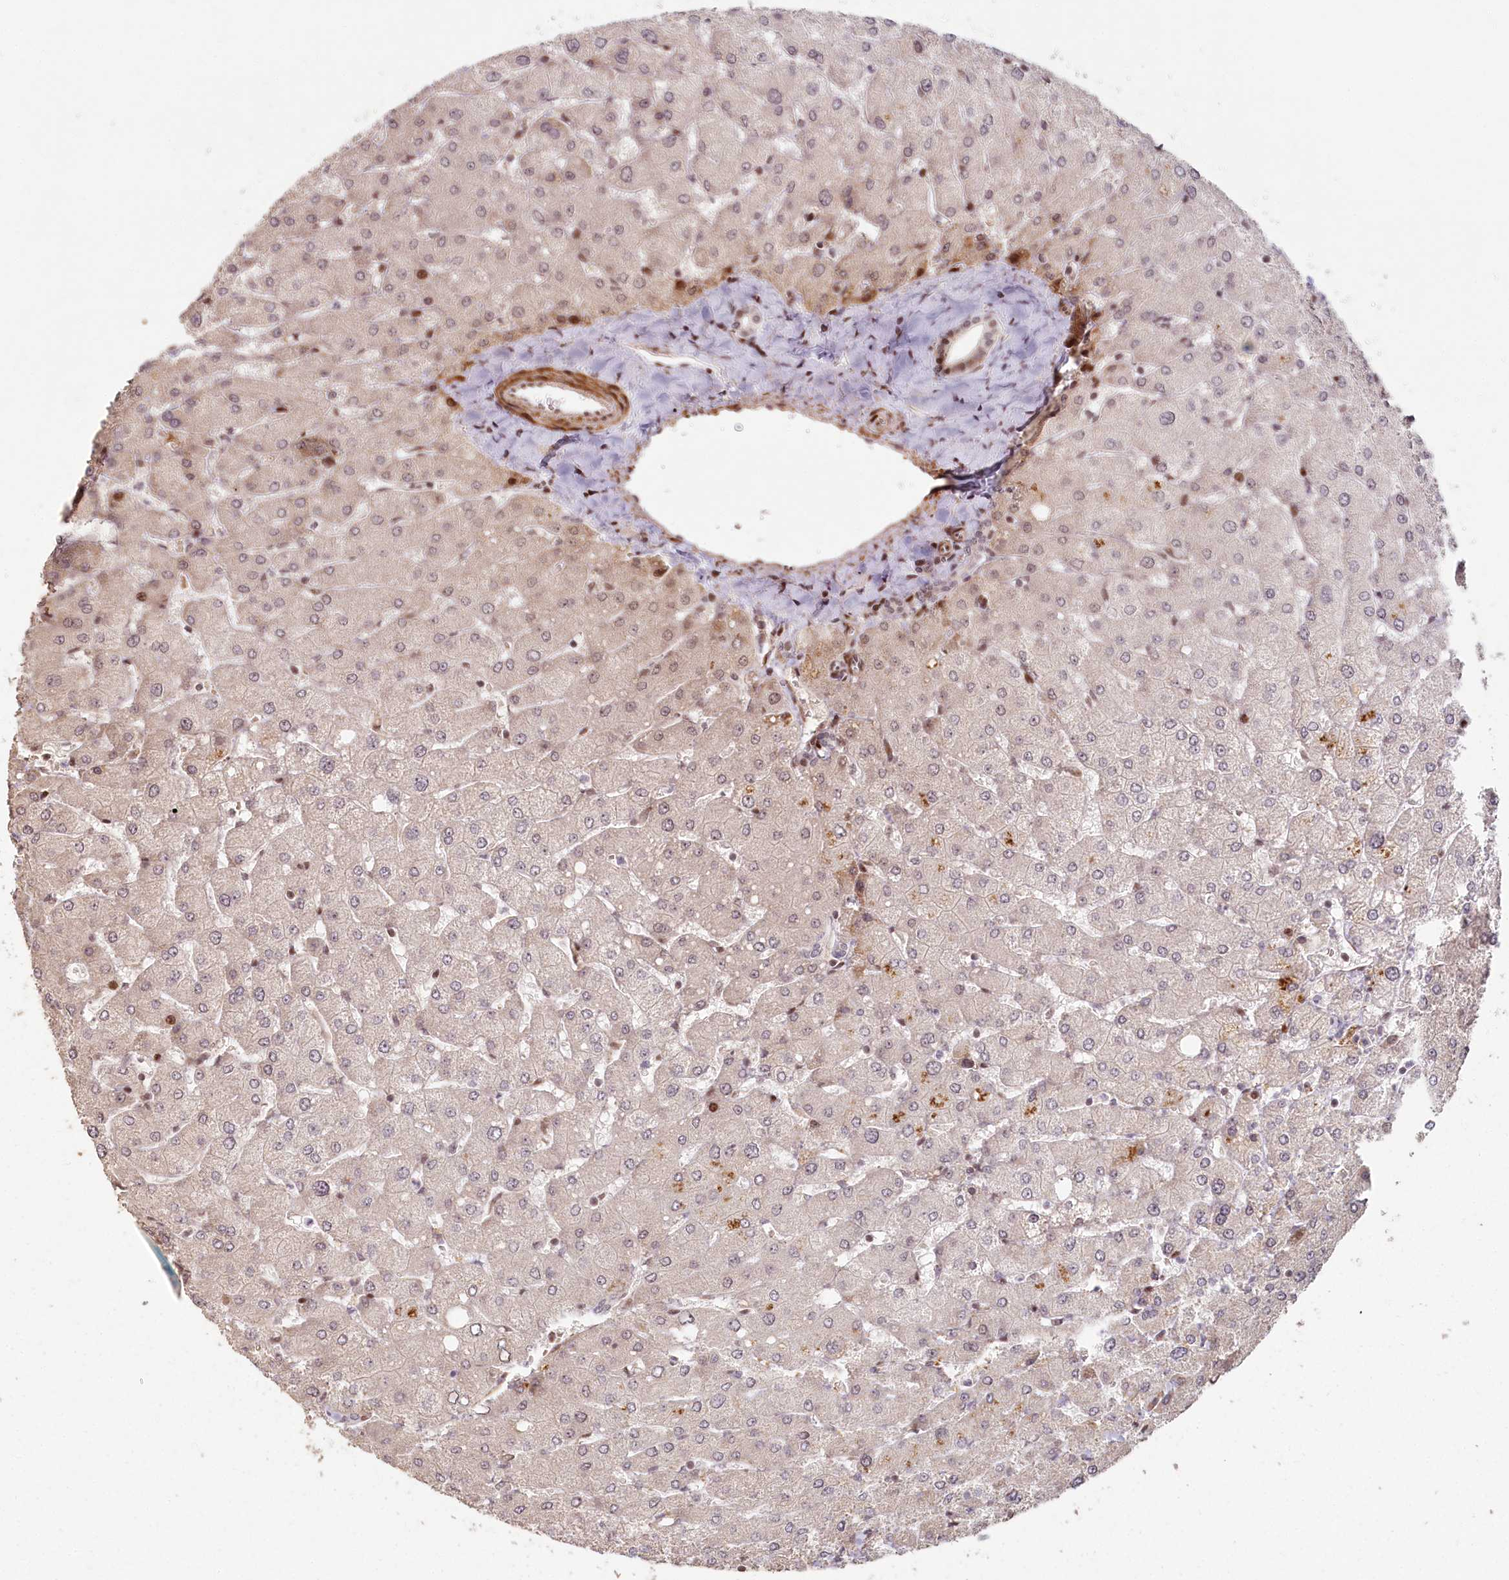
{"staining": {"intensity": "weak", "quantity": "25%-75%", "location": "nuclear"}, "tissue": "liver", "cell_type": "Cholangiocytes", "image_type": "normal", "snomed": [{"axis": "morphology", "description": "Normal tissue, NOS"}, {"axis": "topography", "description": "Liver"}], "caption": "High-power microscopy captured an immunohistochemistry (IHC) micrograph of benign liver, revealing weak nuclear staining in about 25%-75% of cholangiocytes.", "gene": "FAM204A", "patient": {"sex": "male", "age": 55}}